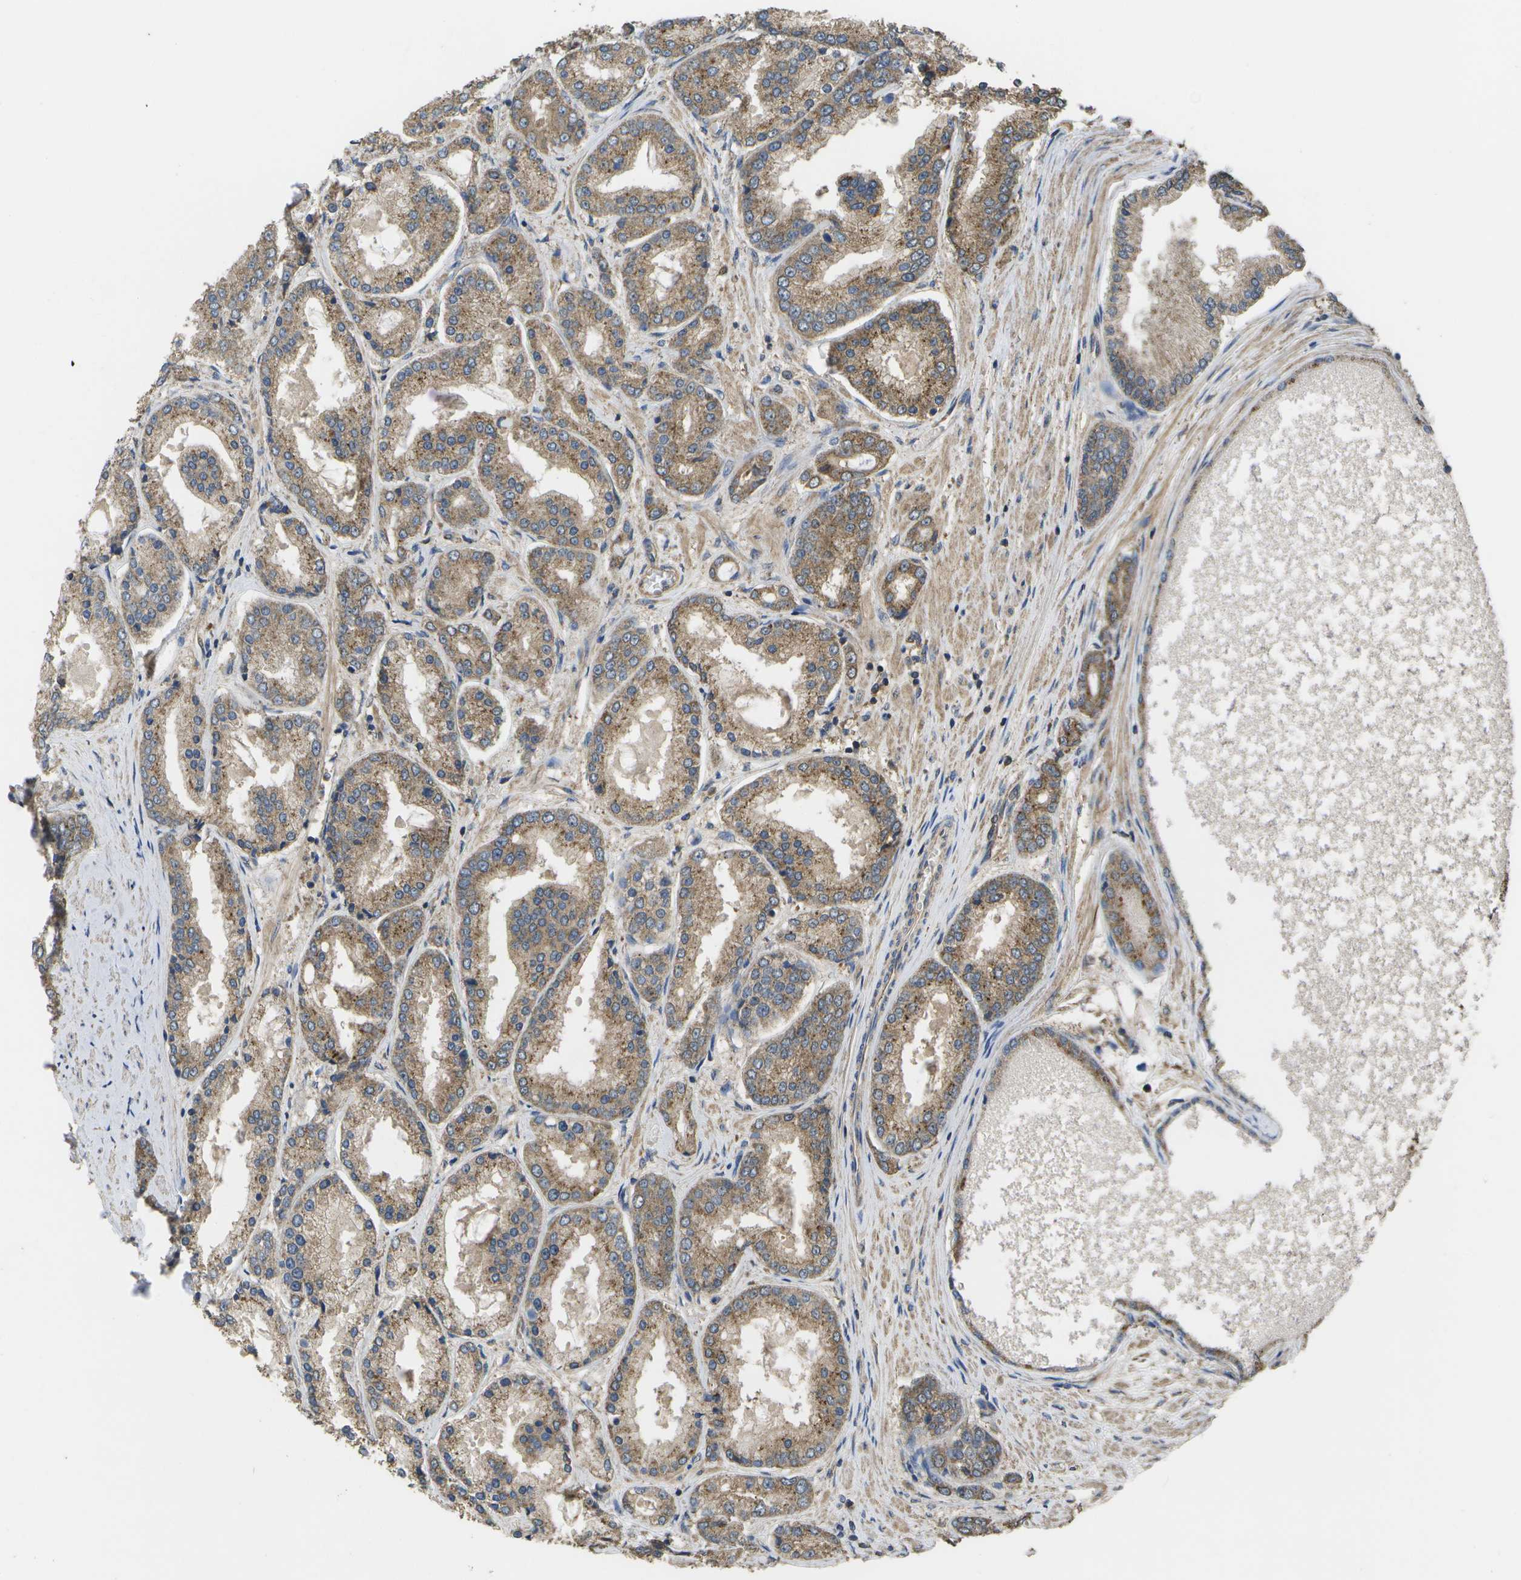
{"staining": {"intensity": "moderate", "quantity": ">75%", "location": "cytoplasmic/membranous"}, "tissue": "prostate cancer", "cell_type": "Tumor cells", "image_type": "cancer", "snomed": [{"axis": "morphology", "description": "Adenocarcinoma, High grade"}, {"axis": "topography", "description": "Prostate"}], "caption": "Prostate cancer was stained to show a protein in brown. There is medium levels of moderate cytoplasmic/membranous expression in approximately >75% of tumor cells. Nuclei are stained in blue.", "gene": "SACS", "patient": {"sex": "male", "age": 59}}